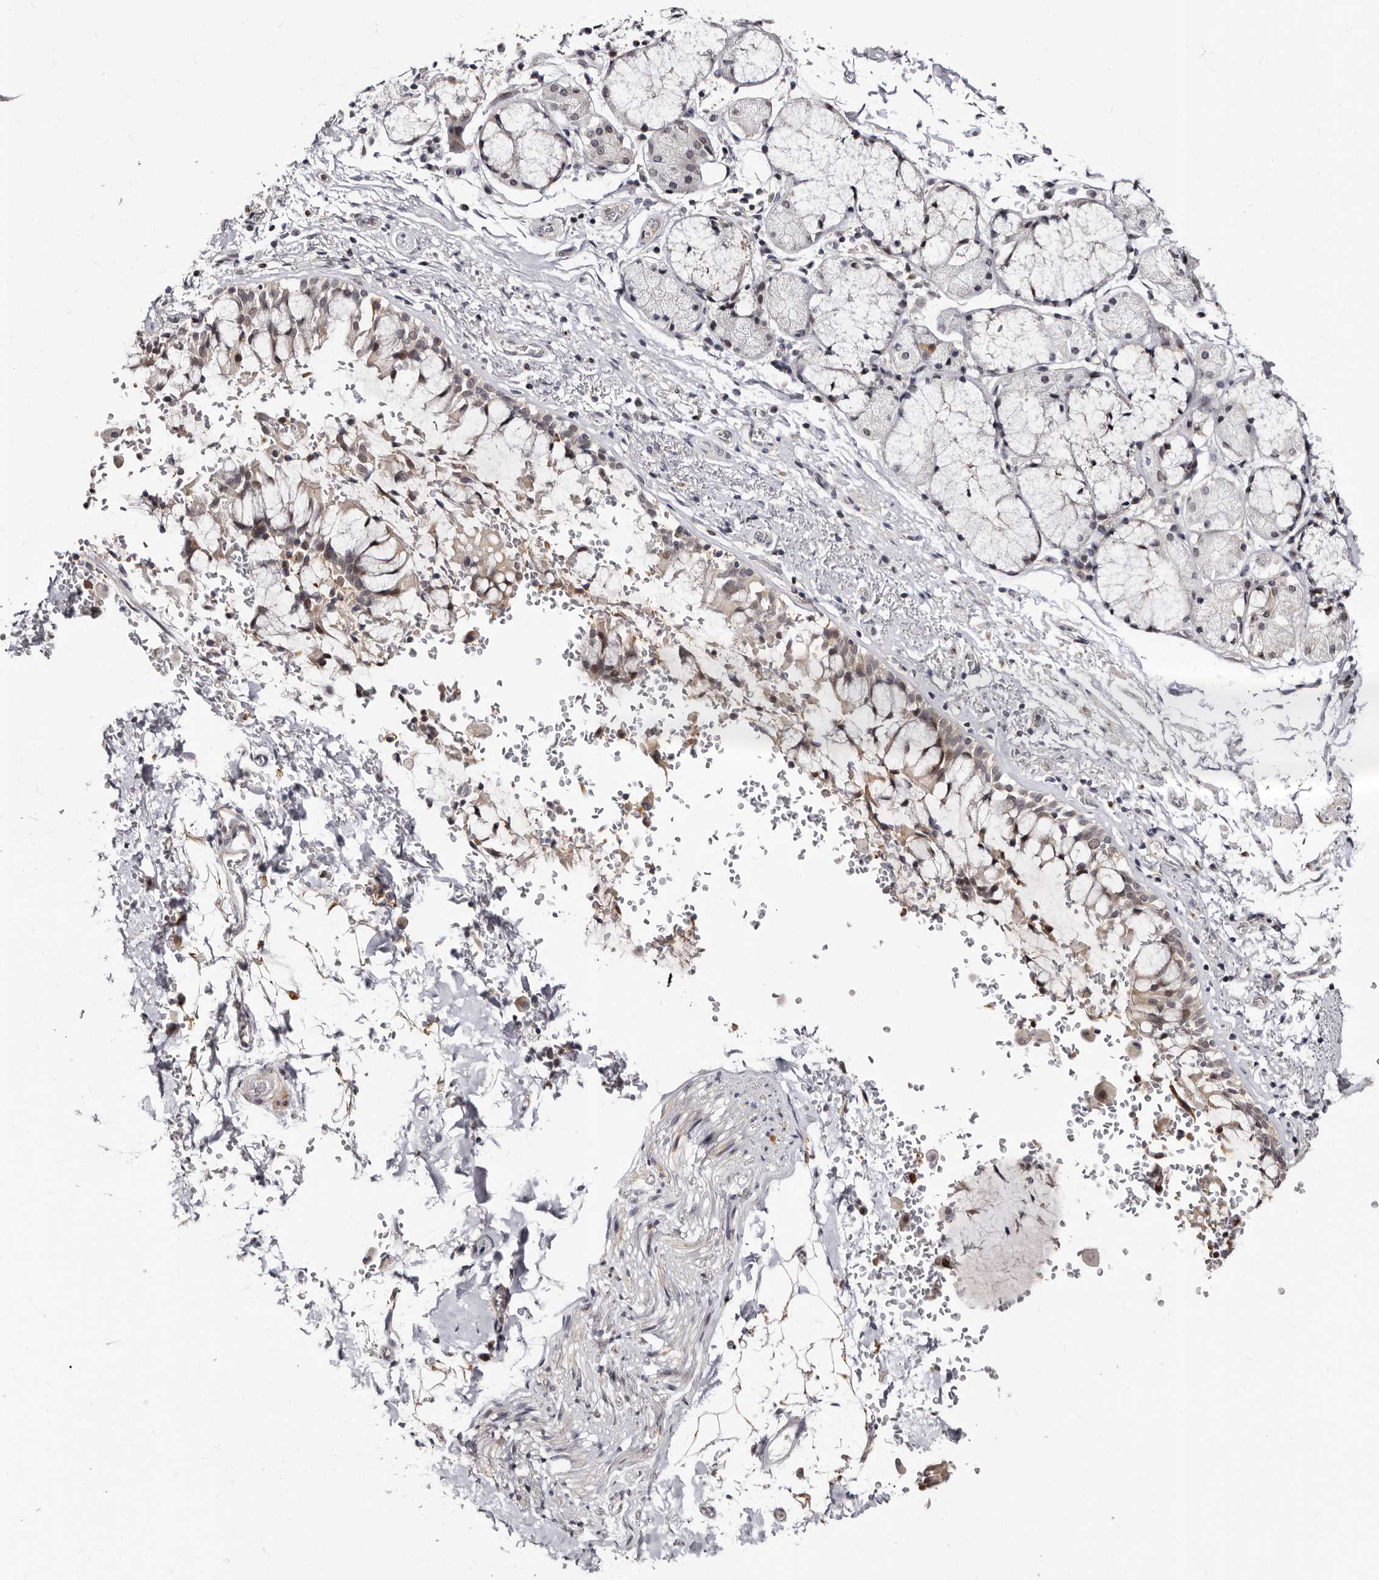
{"staining": {"intensity": "weak", "quantity": "25%-75%", "location": "cytoplasmic/membranous"}, "tissue": "bronchus", "cell_type": "Respiratory epithelial cells", "image_type": "normal", "snomed": [{"axis": "morphology", "description": "Normal tissue, NOS"}, {"axis": "morphology", "description": "Inflammation, NOS"}, {"axis": "topography", "description": "Cartilage tissue"}, {"axis": "topography", "description": "Bronchus"}, {"axis": "topography", "description": "Lung"}], "caption": "Bronchus stained with DAB IHC shows low levels of weak cytoplasmic/membranous positivity in approximately 25%-75% of respiratory epithelial cells.", "gene": "PHF20L1", "patient": {"sex": "female", "age": 64}}